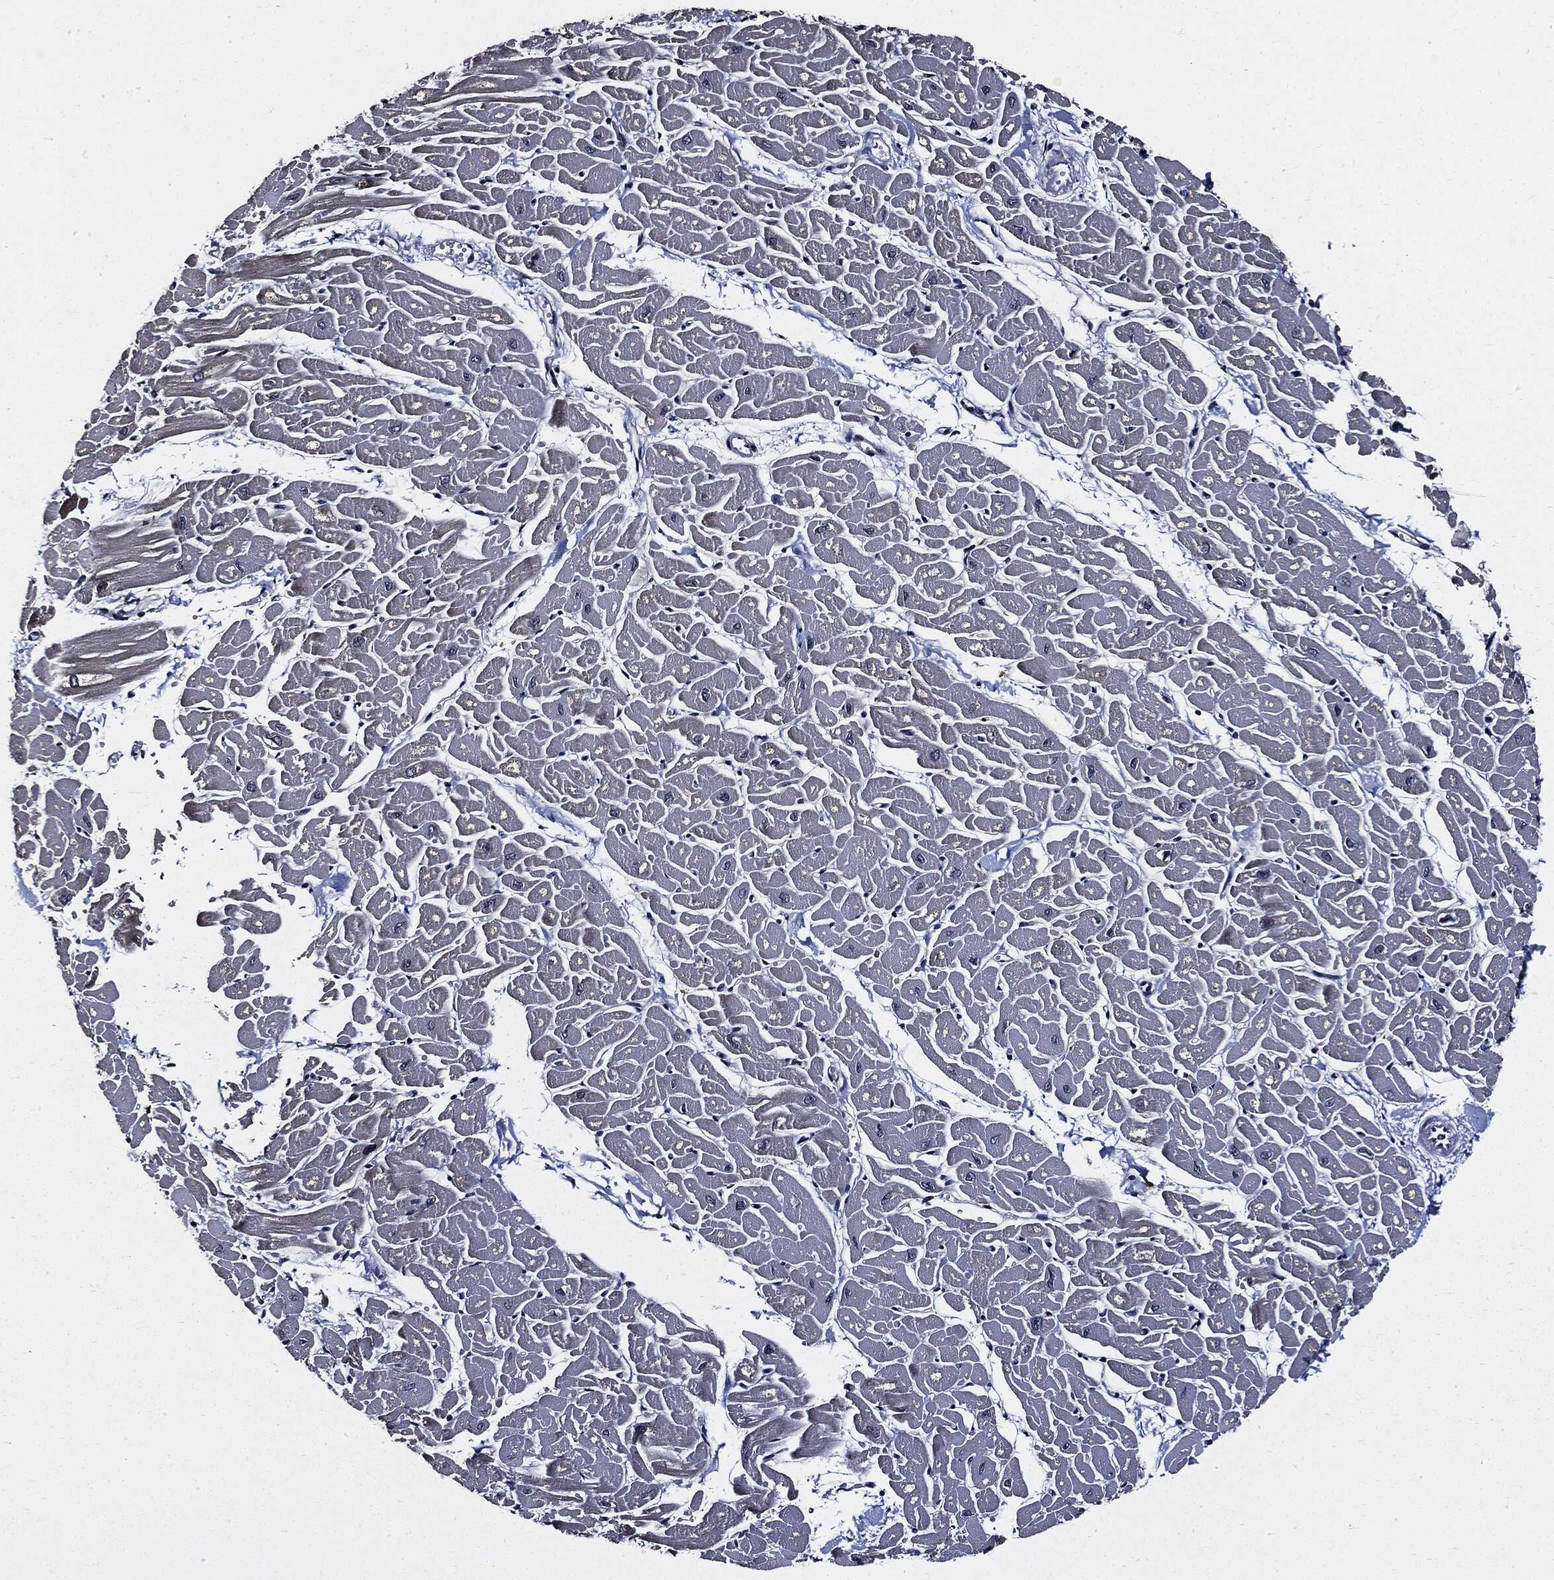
{"staining": {"intensity": "weak", "quantity": "25%-75%", "location": "cytoplasmic/membranous"}, "tissue": "heart muscle", "cell_type": "Cardiomyocytes", "image_type": "normal", "snomed": [{"axis": "morphology", "description": "Normal tissue, NOS"}, {"axis": "topography", "description": "Heart"}], "caption": "Cardiomyocytes display weak cytoplasmic/membranous positivity in approximately 25%-75% of cells in normal heart muscle. The staining was performed using DAB (3,3'-diaminobenzidine), with brown indicating positive protein expression. Nuclei are stained blue with hematoxylin.", "gene": "SUGT1", "patient": {"sex": "male", "age": 57}}